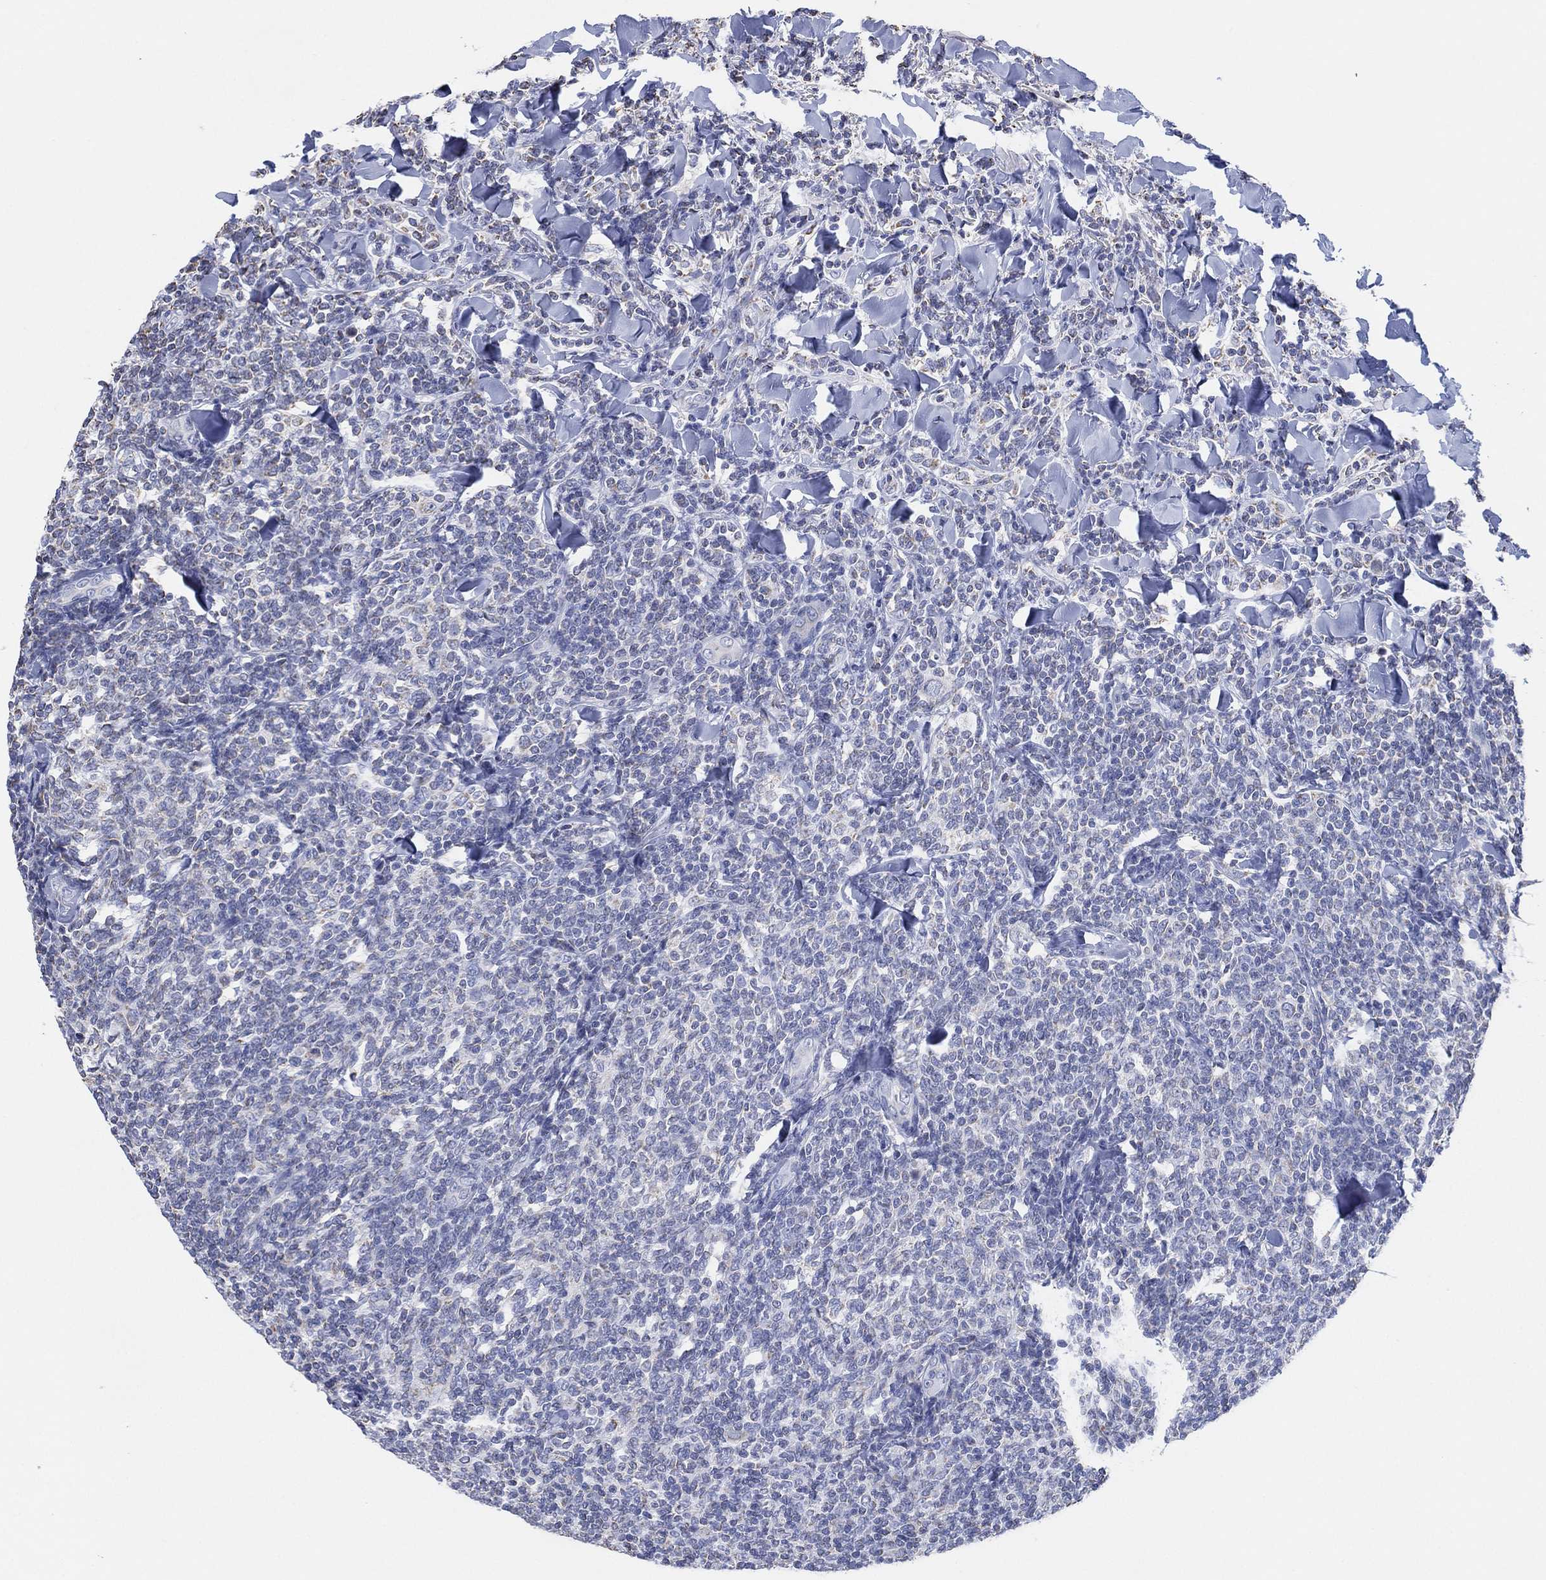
{"staining": {"intensity": "negative", "quantity": "none", "location": "none"}, "tissue": "lymphoma", "cell_type": "Tumor cells", "image_type": "cancer", "snomed": [{"axis": "morphology", "description": "Malignant lymphoma, non-Hodgkin's type, Low grade"}, {"axis": "topography", "description": "Lymph node"}], "caption": "Tumor cells are negative for brown protein staining in low-grade malignant lymphoma, non-Hodgkin's type.", "gene": "CFTR", "patient": {"sex": "female", "age": 56}}